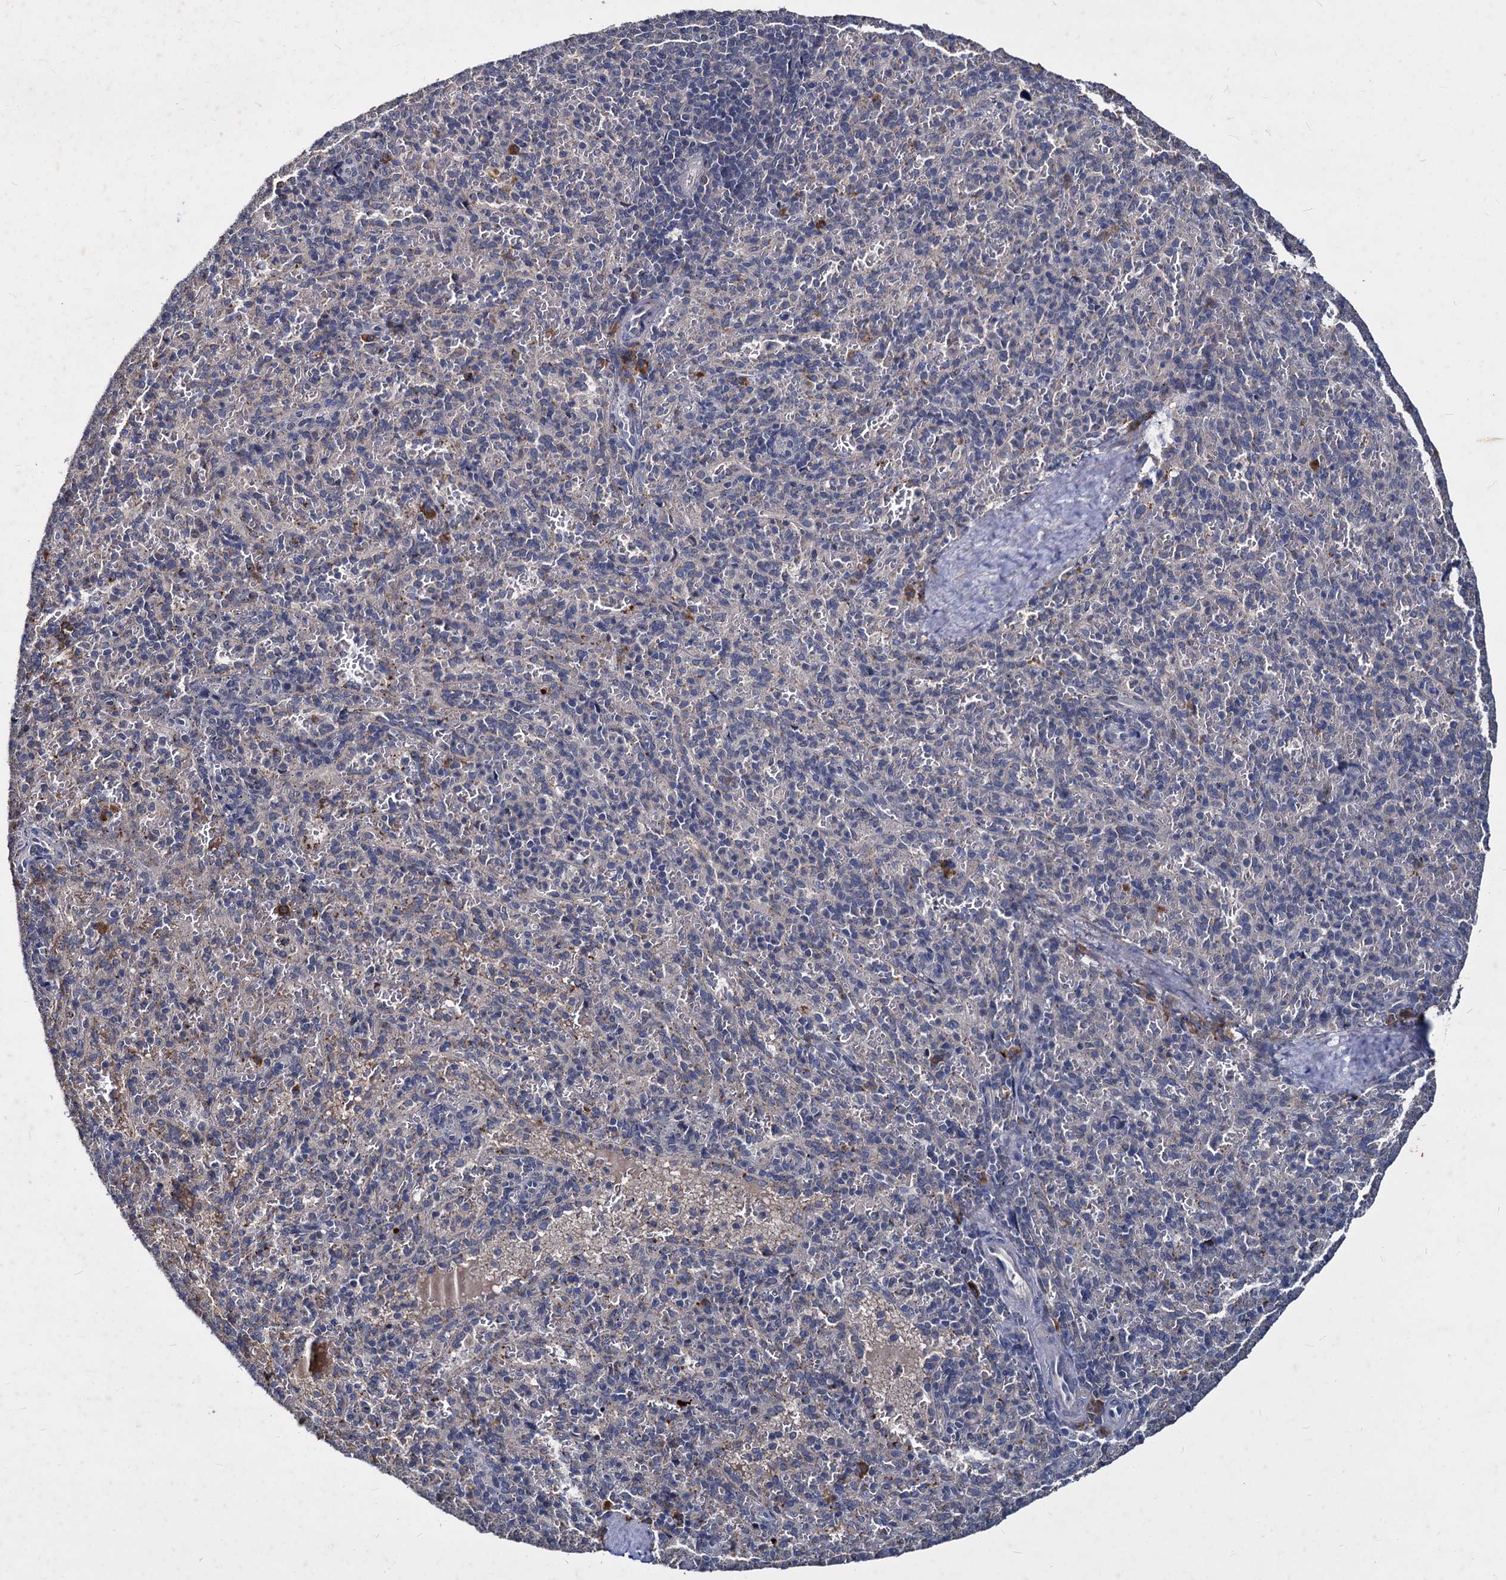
{"staining": {"intensity": "negative", "quantity": "none", "location": "none"}, "tissue": "spleen", "cell_type": "Cells in red pulp", "image_type": "normal", "snomed": [{"axis": "morphology", "description": "Normal tissue, NOS"}, {"axis": "topography", "description": "Spleen"}], "caption": "Immunohistochemical staining of normal spleen reveals no significant positivity in cells in red pulp. Nuclei are stained in blue.", "gene": "CCDC184", "patient": {"sex": "female", "age": 21}}